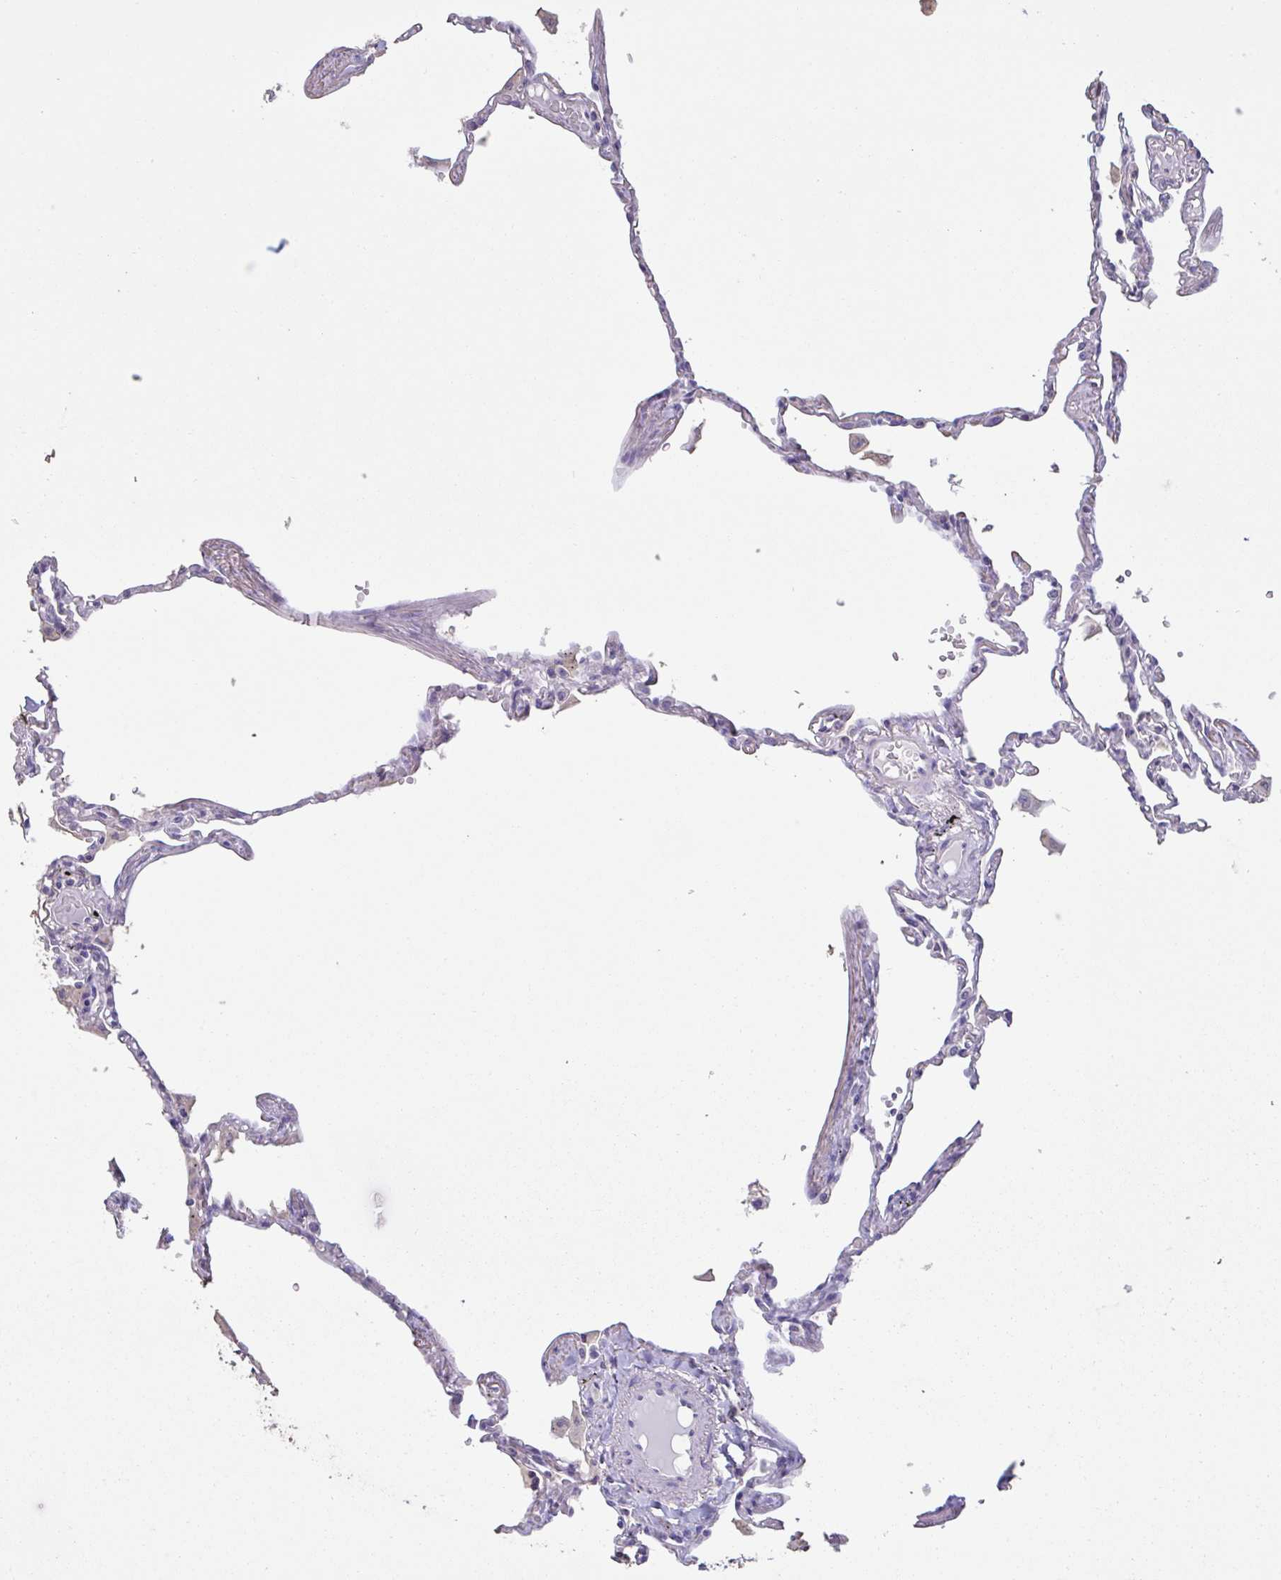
{"staining": {"intensity": "negative", "quantity": "none", "location": "none"}, "tissue": "lung", "cell_type": "Alveolar cells", "image_type": "normal", "snomed": [{"axis": "morphology", "description": "Normal tissue, NOS"}, {"axis": "topography", "description": "Lung"}], "caption": "Immunohistochemistry (IHC) histopathology image of normal lung: human lung stained with DAB exhibits no significant protein expression in alveolar cells. (DAB (3,3'-diaminobenzidine) immunohistochemistry (IHC), high magnification).", "gene": "CHMP5", "patient": {"sex": "female", "age": 67}}